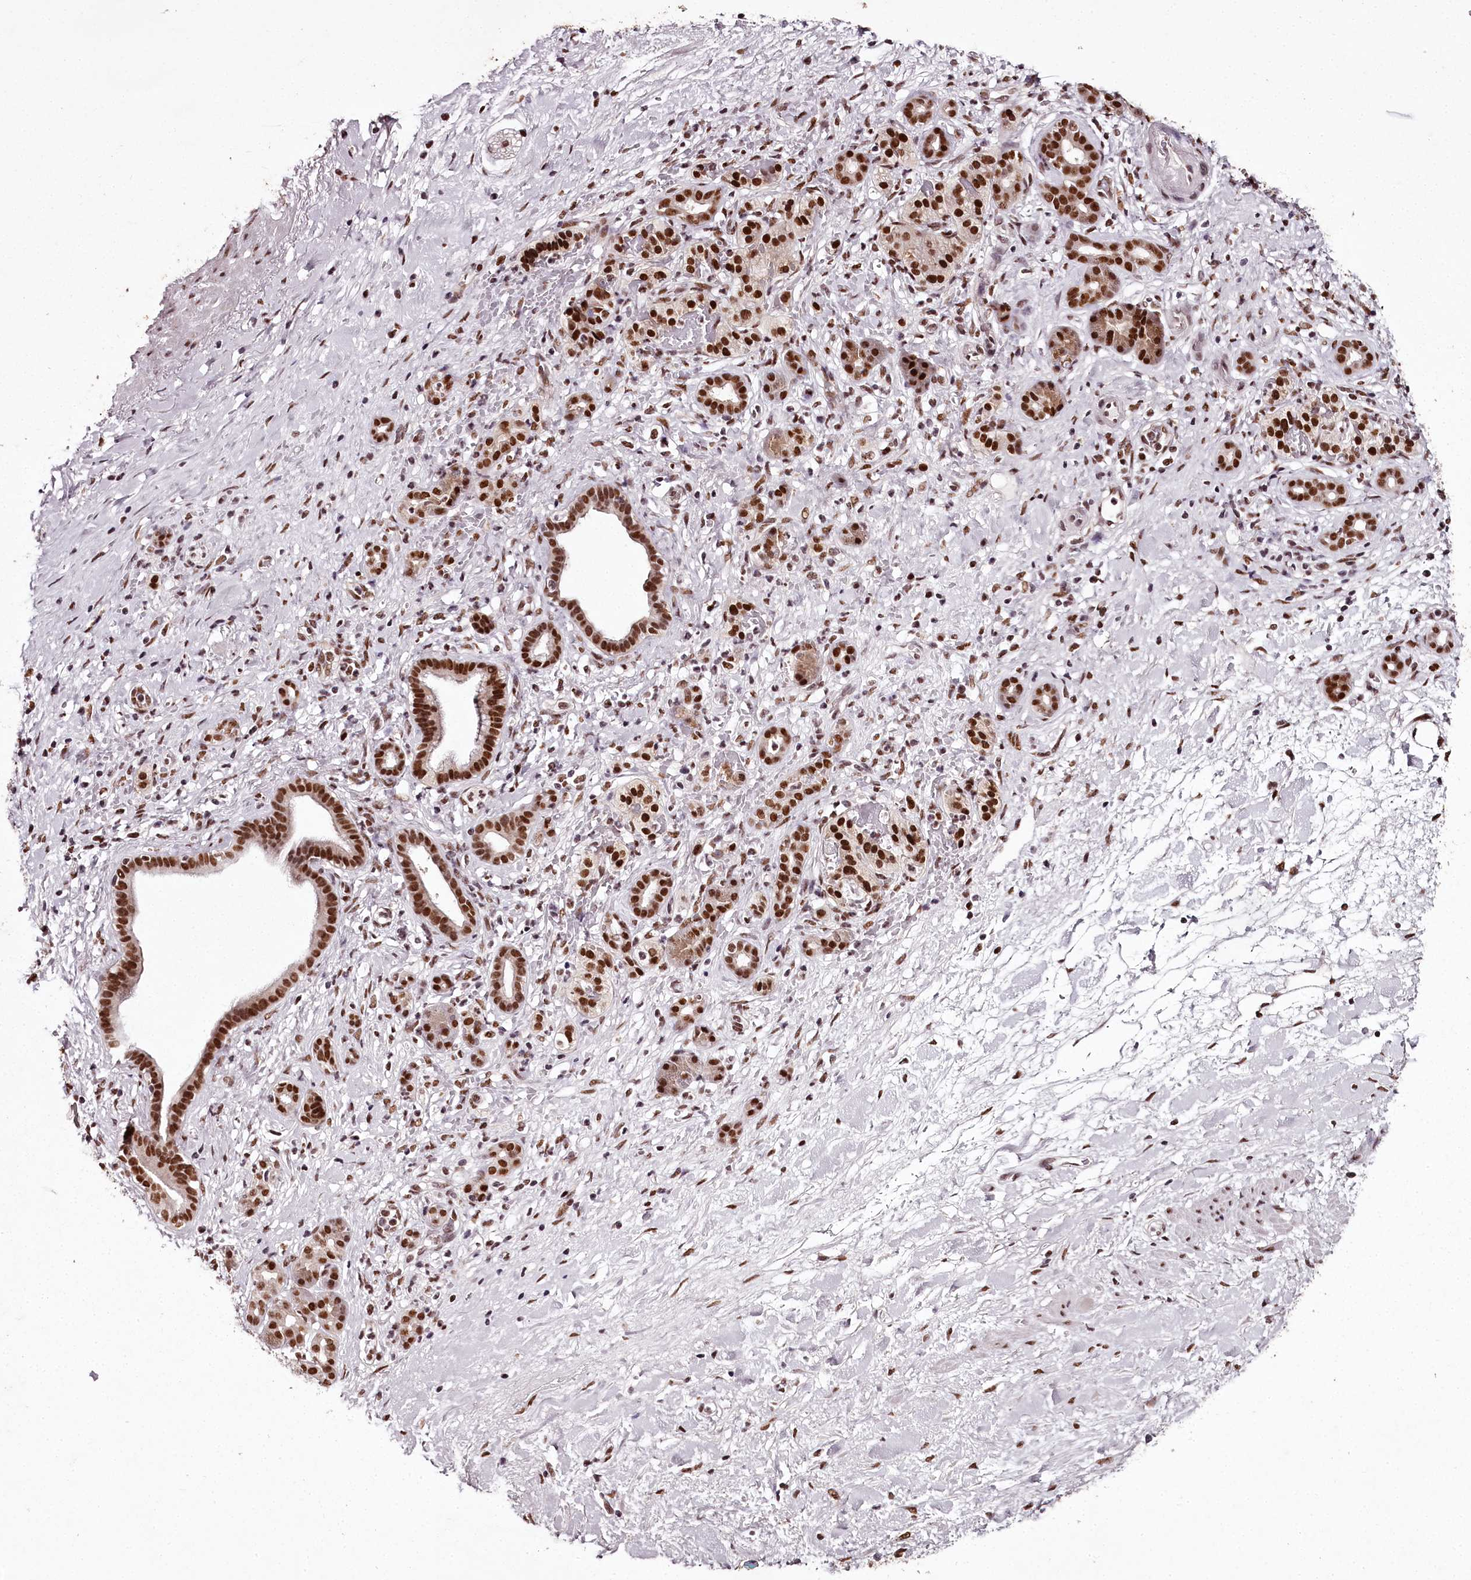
{"staining": {"intensity": "strong", "quantity": ">75%", "location": "nuclear"}, "tissue": "pancreatic cancer", "cell_type": "Tumor cells", "image_type": "cancer", "snomed": [{"axis": "morphology", "description": "Normal tissue, NOS"}, {"axis": "morphology", "description": "Adenocarcinoma, NOS"}, {"axis": "topography", "description": "Pancreas"}, {"axis": "topography", "description": "Peripheral nerve tissue"}], "caption": "A histopathology image of human pancreatic cancer stained for a protein shows strong nuclear brown staining in tumor cells.", "gene": "PSPC1", "patient": {"sex": "female", "age": 77}}